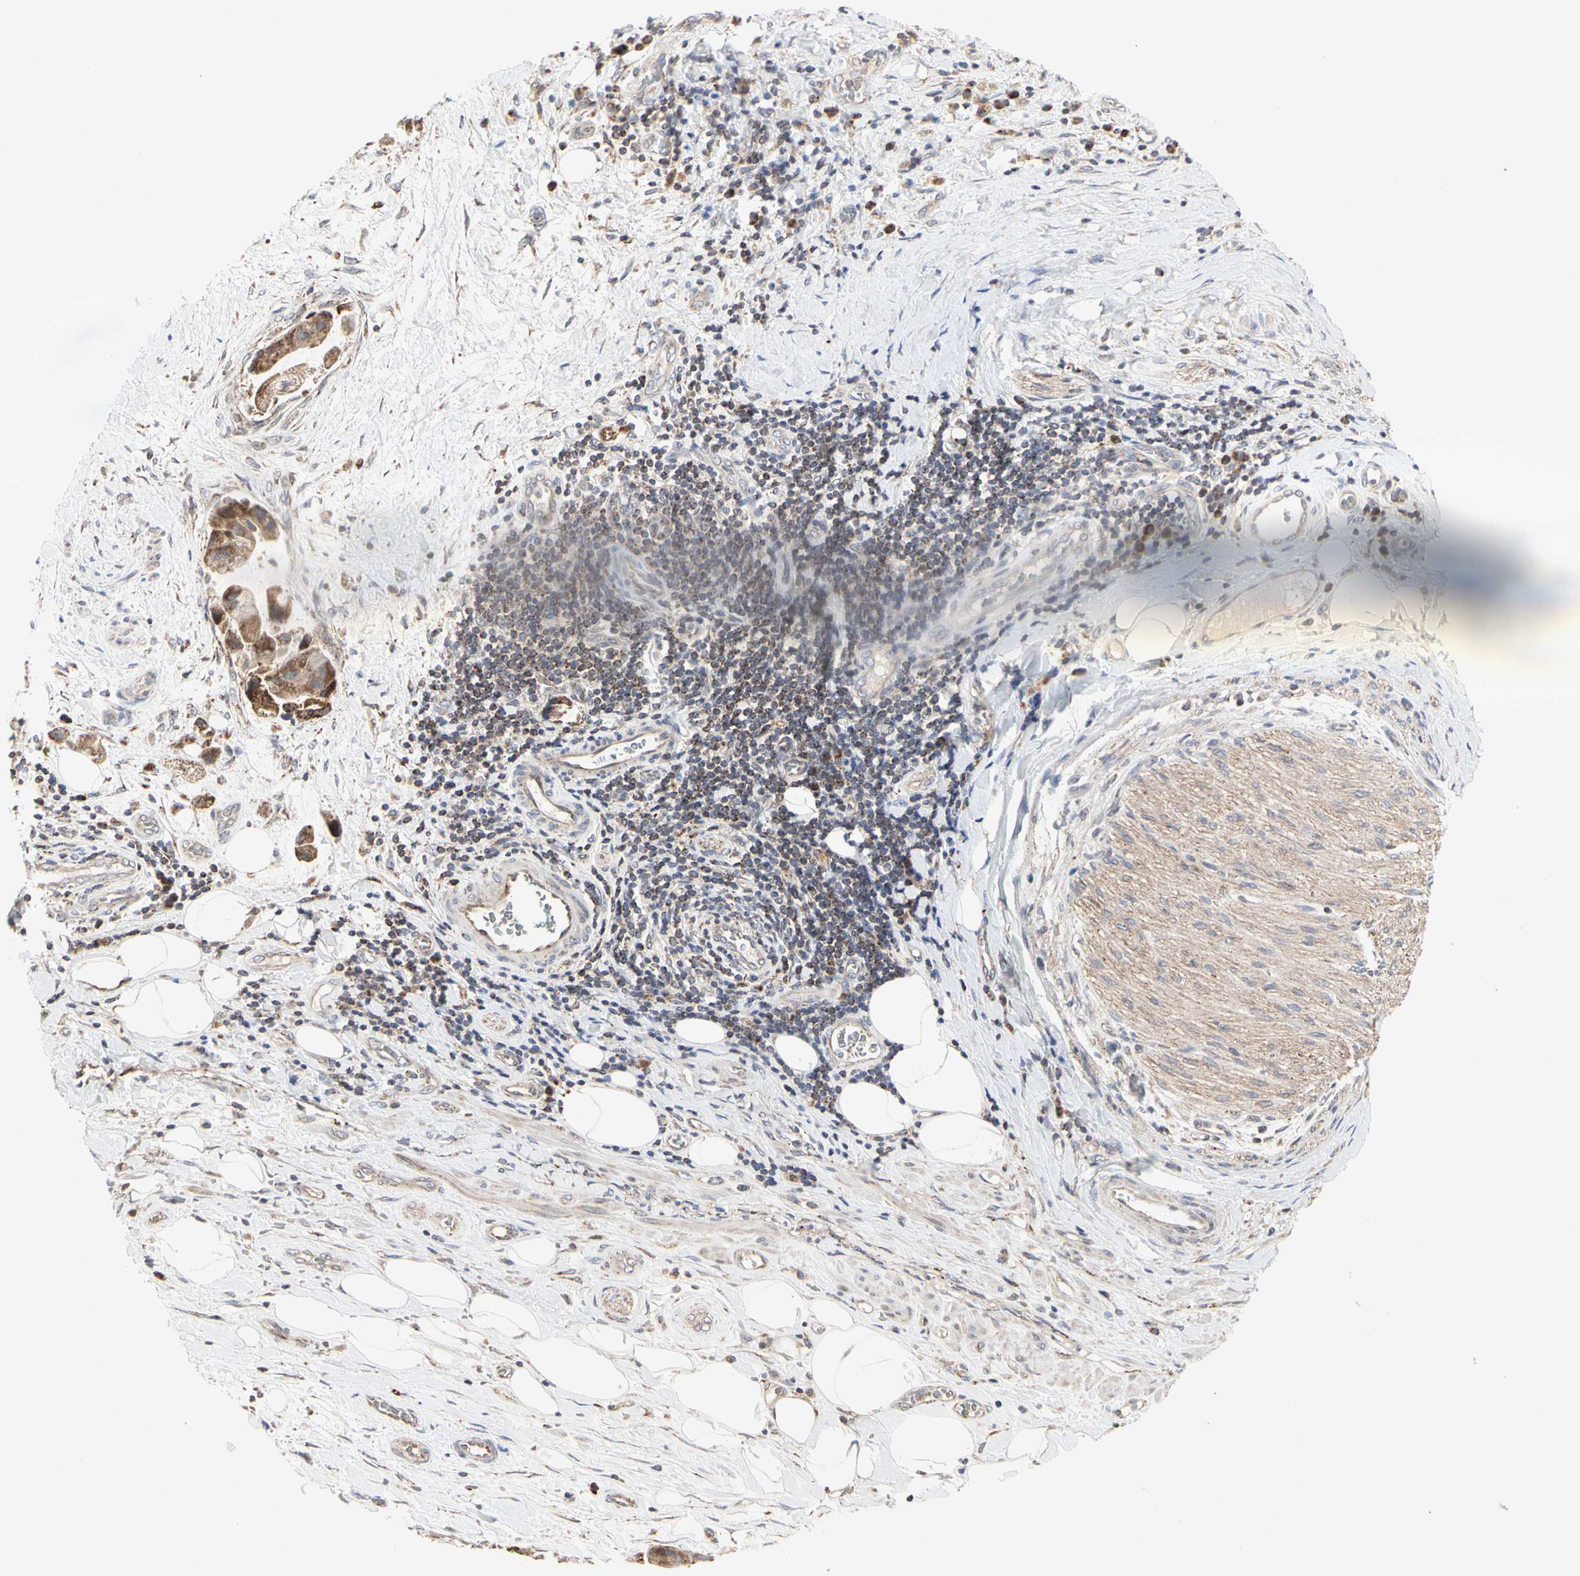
{"staining": {"intensity": "strong", "quantity": ">75%", "location": "cytoplasmic/membranous"}, "tissue": "liver cancer", "cell_type": "Tumor cells", "image_type": "cancer", "snomed": [{"axis": "morphology", "description": "Normal tissue, NOS"}, {"axis": "morphology", "description": "Cholangiocarcinoma"}, {"axis": "topography", "description": "Liver"}, {"axis": "topography", "description": "Peripheral nerve tissue"}], "caption": "Approximately >75% of tumor cells in liver cholangiocarcinoma reveal strong cytoplasmic/membranous protein expression as visualized by brown immunohistochemical staining.", "gene": "TSKU", "patient": {"sex": "male", "age": 50}}